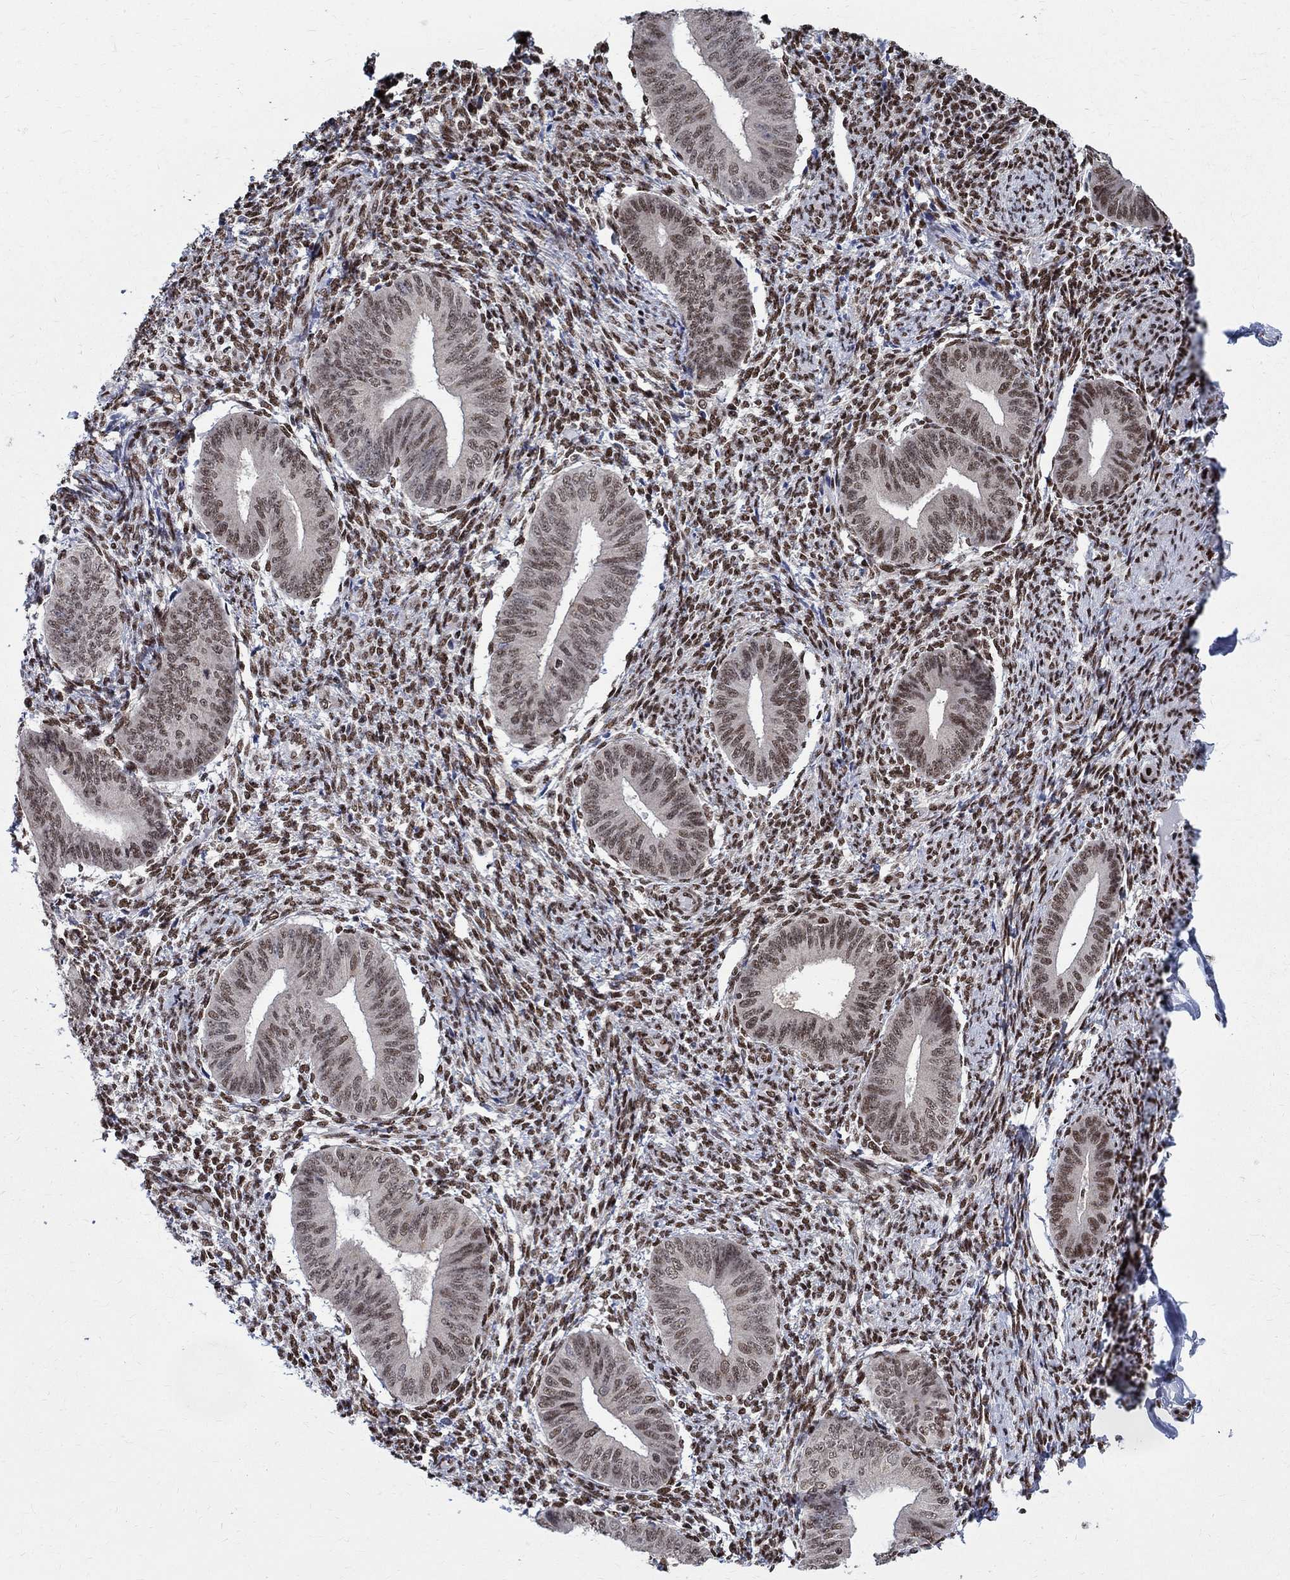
{"staining": {"intensity": "strong", "quantity": "25%-75%", "location": "nuclear"}, "tissue": "endometrium", "cell_type": "Cells in endometrial stroma", "image_type": "normal", "snomed": [{"axis": "morphology", "description": "Normal tissue, NOS"}, {"axis": "topography", "description": "Endometrium"}], "caption": "High-power microscopy captured an immunohistochemistry photomicrograph of normal endometrium, revealing strong nuclear staining in approximately 25%-75% of cells in endometrial stroma. The staining was performed using DAB, with brown indicating positive protein expression. Nuclei are stained blue with hematoxylin.", "gene": "FBXO16", "patient": {"sex": "female", "age": 47}}